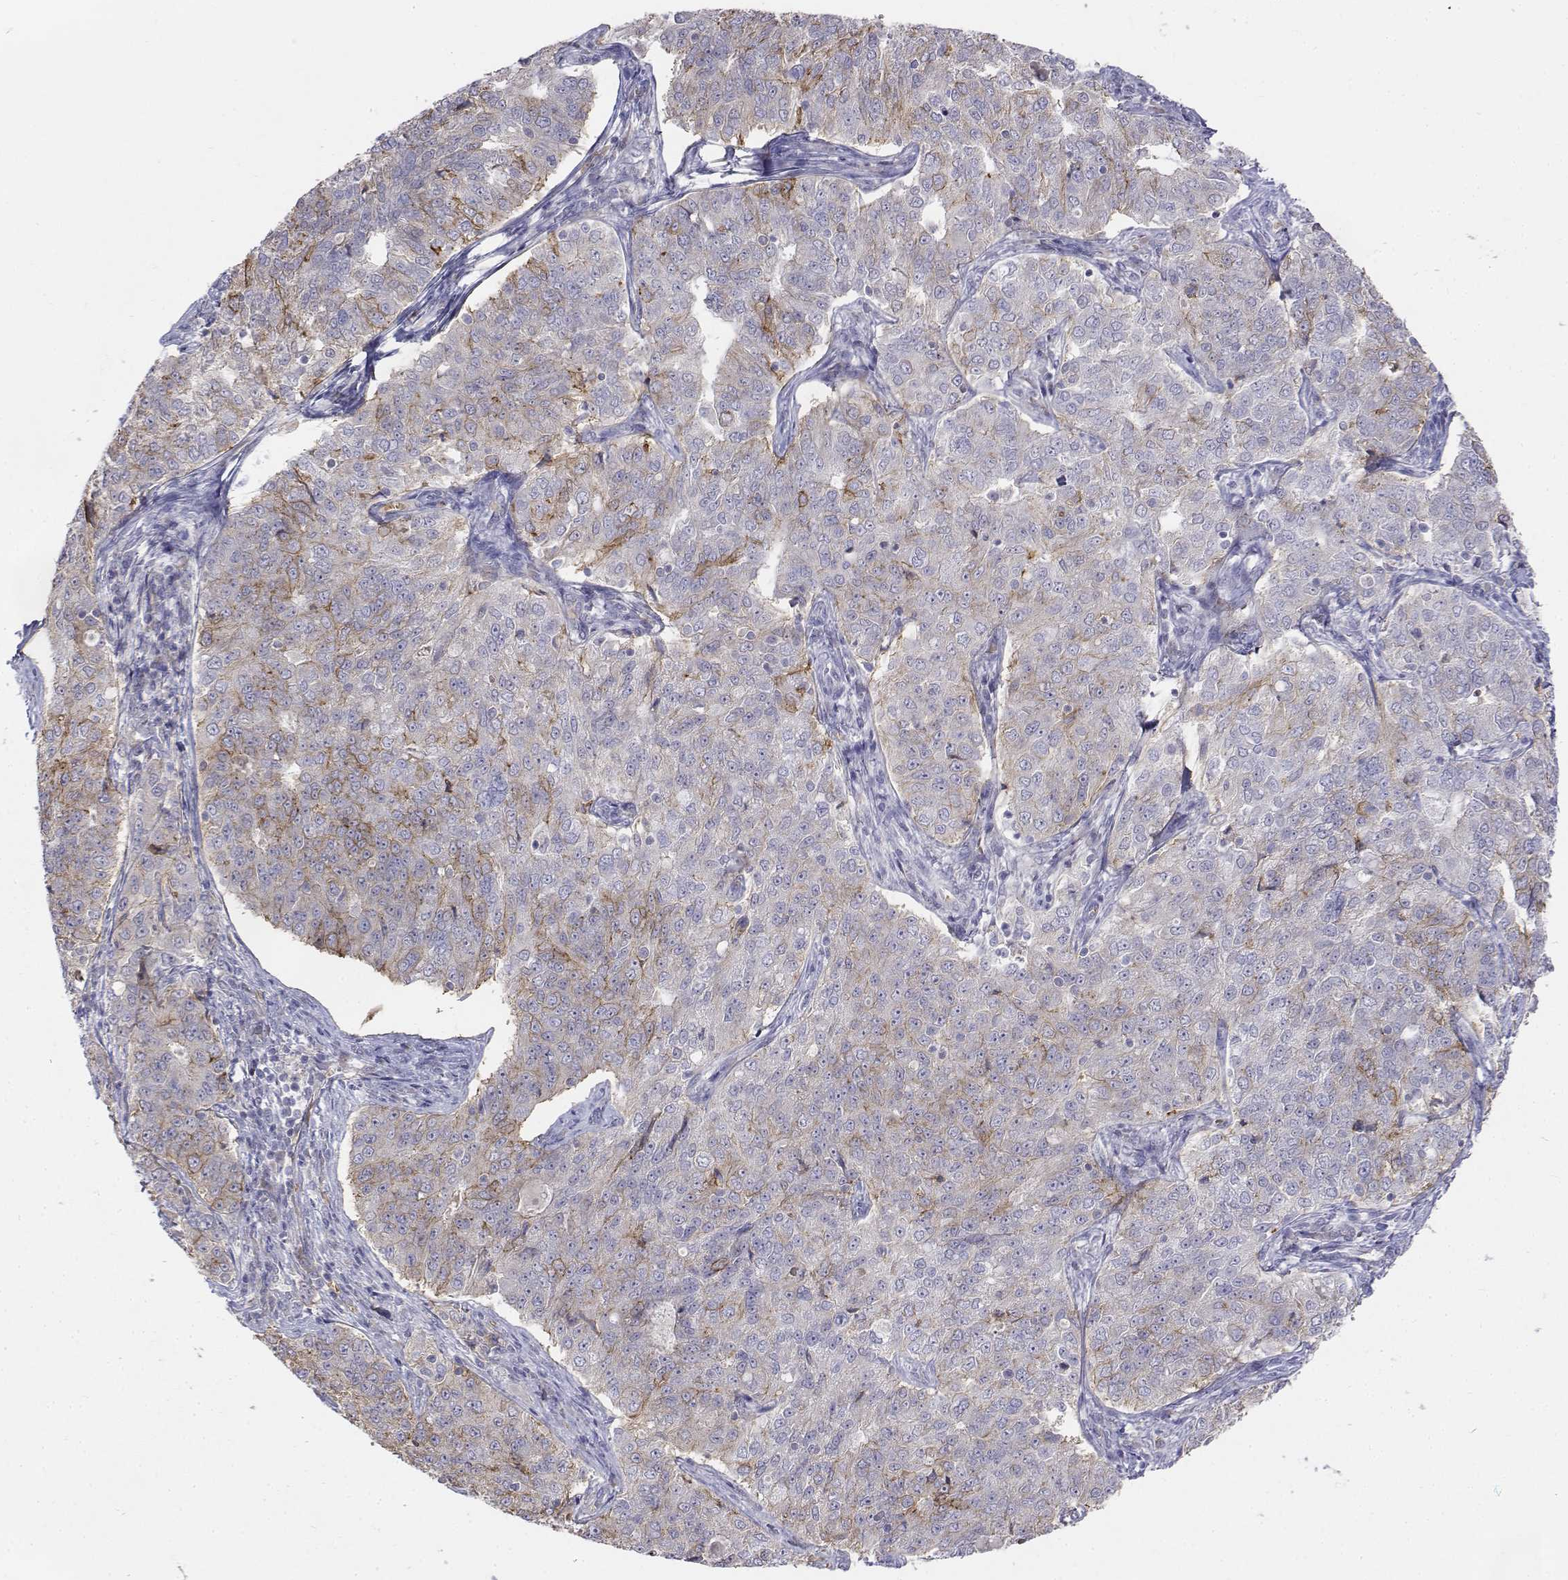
{"staining": {"intensity": "moderate", "quantity": "<25%", "location": "cytoplasmic/membranous"}, "tissue": "endometrial cancer", "cell_type": "Tumor cells", "image_type": "cancer", "snomed": [{"axis": "morphology", "description": "Adenocarcinoma, NOS"}, {"axis": "topography", "description": "Endometrium"}], "caption": "Adenocarcinoma (endometrial) stained for a protein (brown) exhibits moderate cytoplasmic/membranous positive positivity in about <25% of tumor cells.", "gene": "CADM1", "patient": {"sex": "female", "age": 43}}